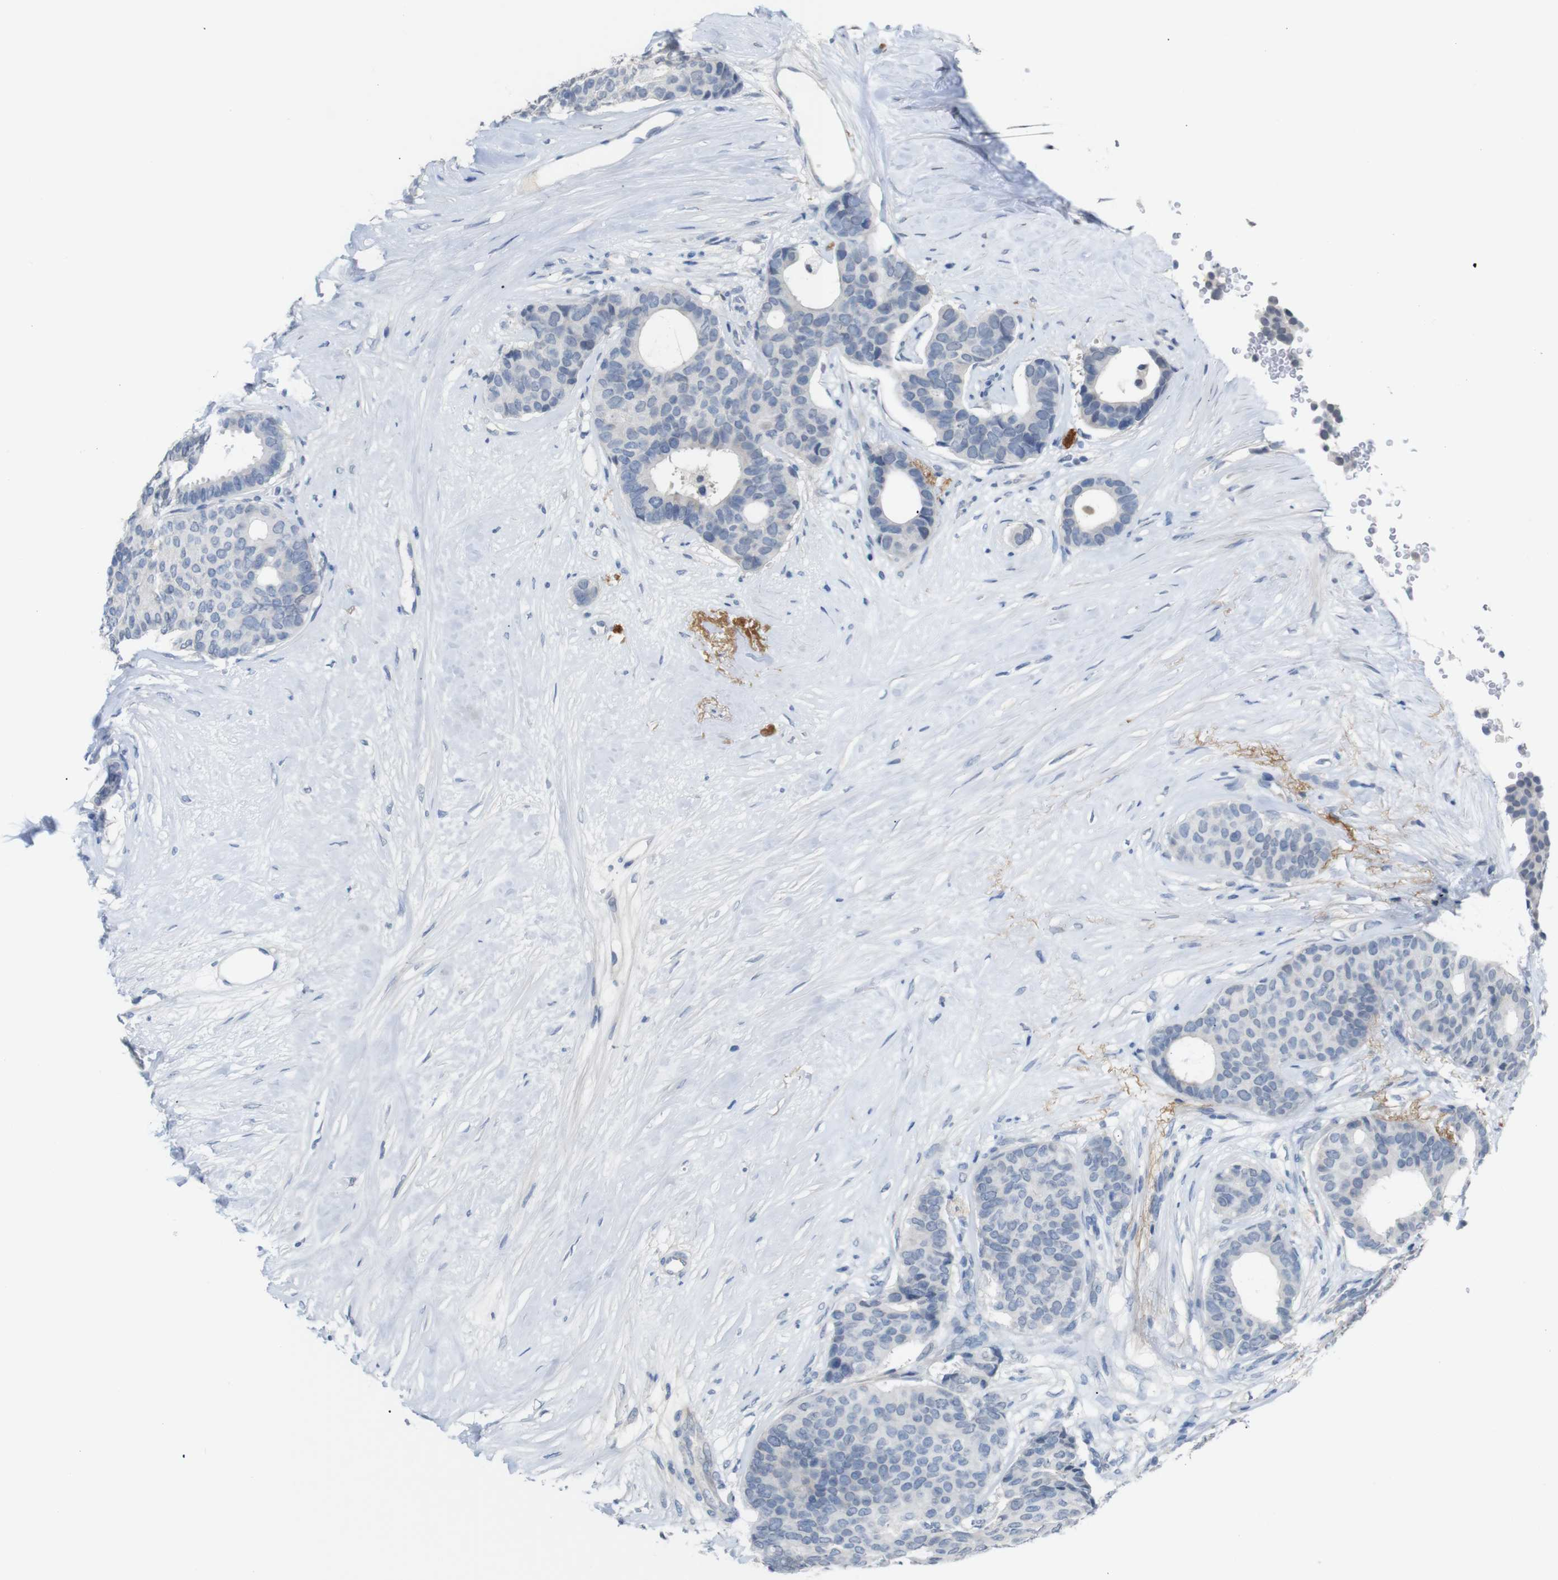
{"staining": {"intensity": "negative", "quantity": "none", "location": "none"}, "tissue": "breast cancer", "cell_type": "Tumor cells", "image_type": "cancer", "snomed": [{"axis": "morphology", "description": "Duct carcinoma"}, {"axis": "topography", "description": "Breast"}], "caption": "Immunohistochemistry of breast cancer displays no expression in tumor cells.", "gene": "CHRM5", "patient": {"sex": "female", "age": 75}}